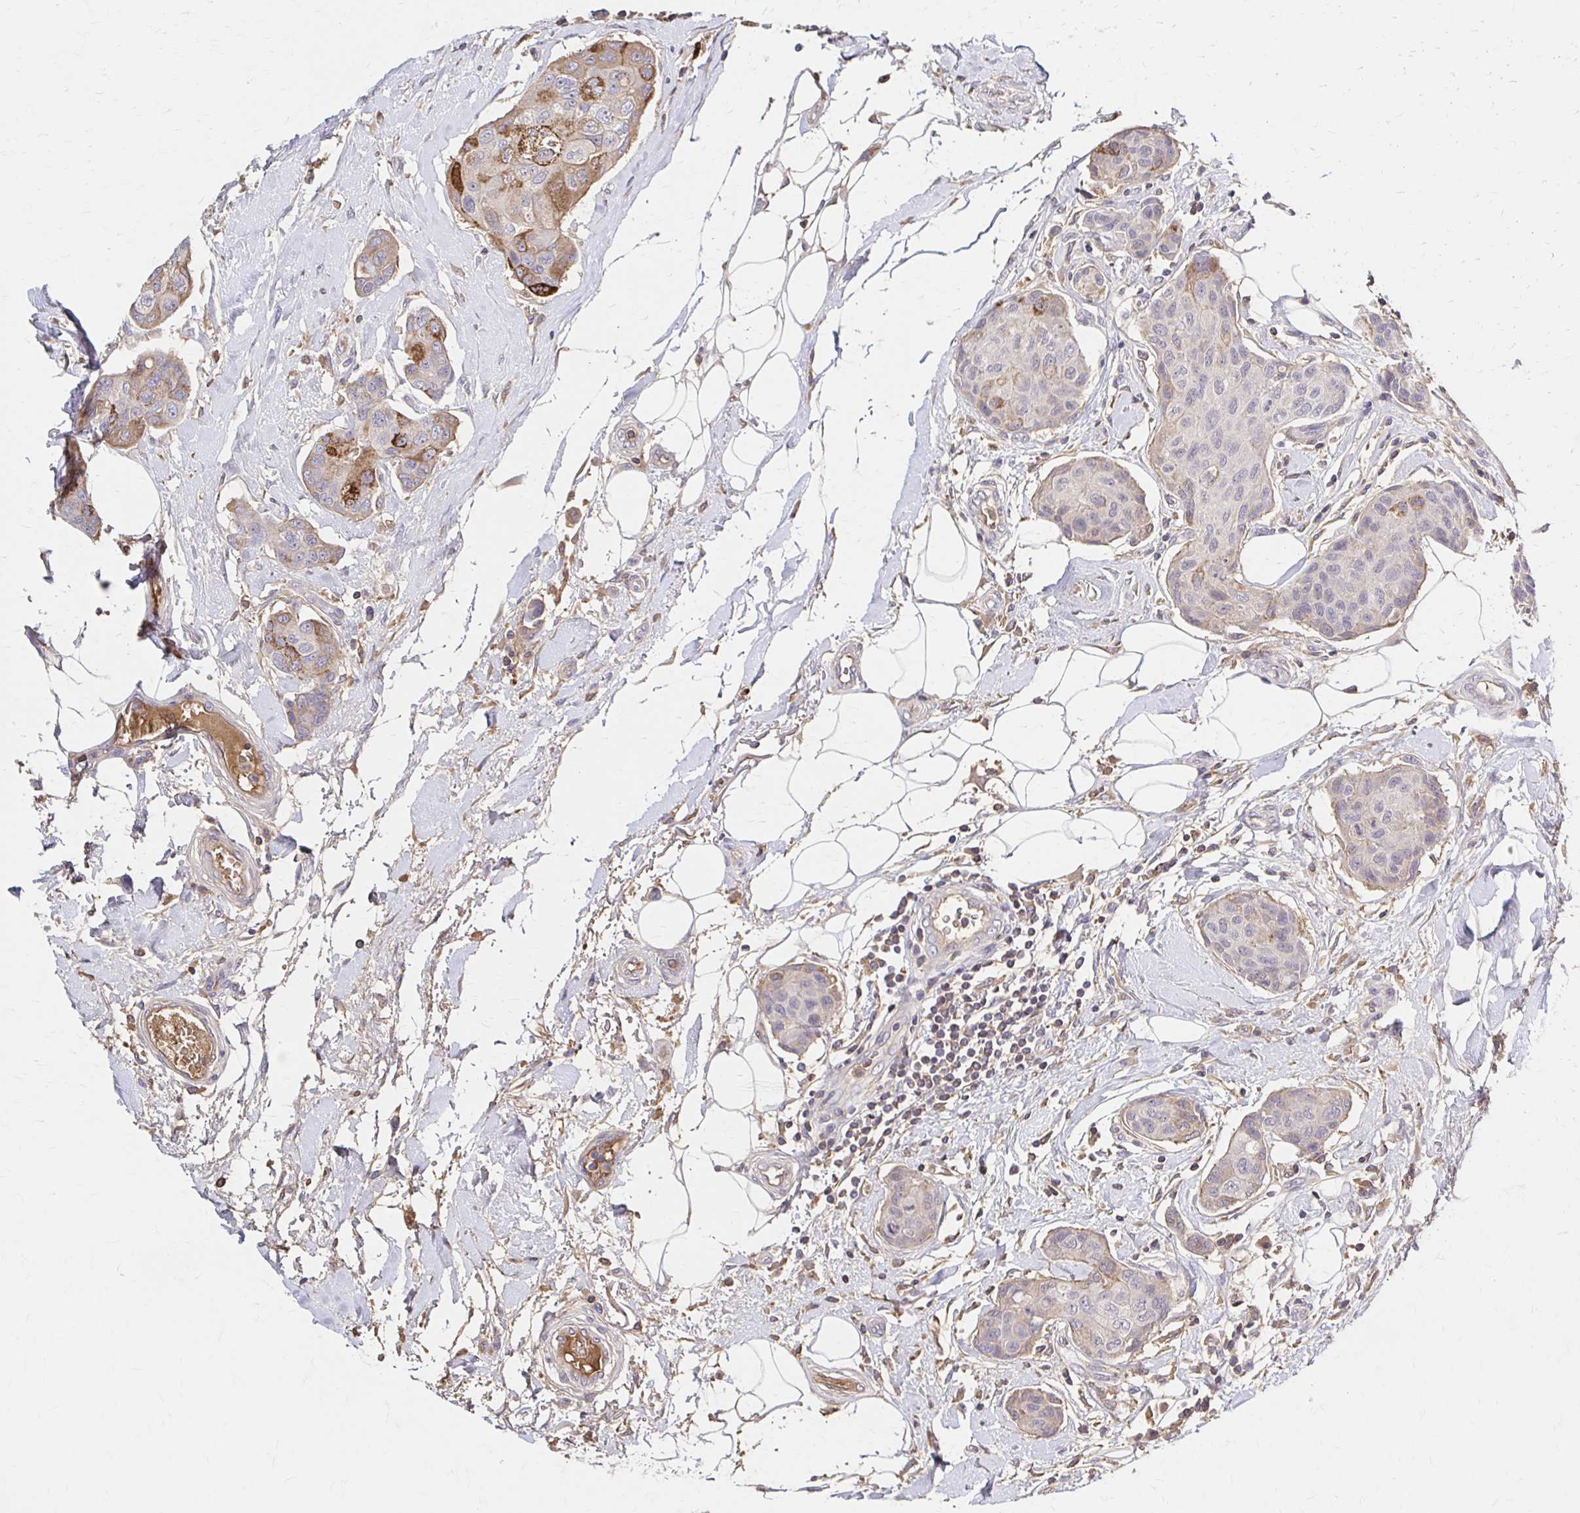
{"staining": {"intensity": "moderate", "quantity": "<25%", "location": "cytoplasmic/membranous"}, "tissue": "breast cancer", "cell_type": "Tumor cells", "image_type": "cancer", "snomed": [{"axis": "morphology", "description": "Duct carcinoma"}, {"axis": "topography", "description": "Breast"}, {"axis": "topography", "description": "Lymph node"}], "caption": "A photomicrograph of human breast cancer (intraductal carcinoma) stained for a protein exhibits moderate cytoplasmic/membranous brown staining in tumor cells.", "gene": "HMGCS2", "patient": {"sex": "female", "age": 80}}